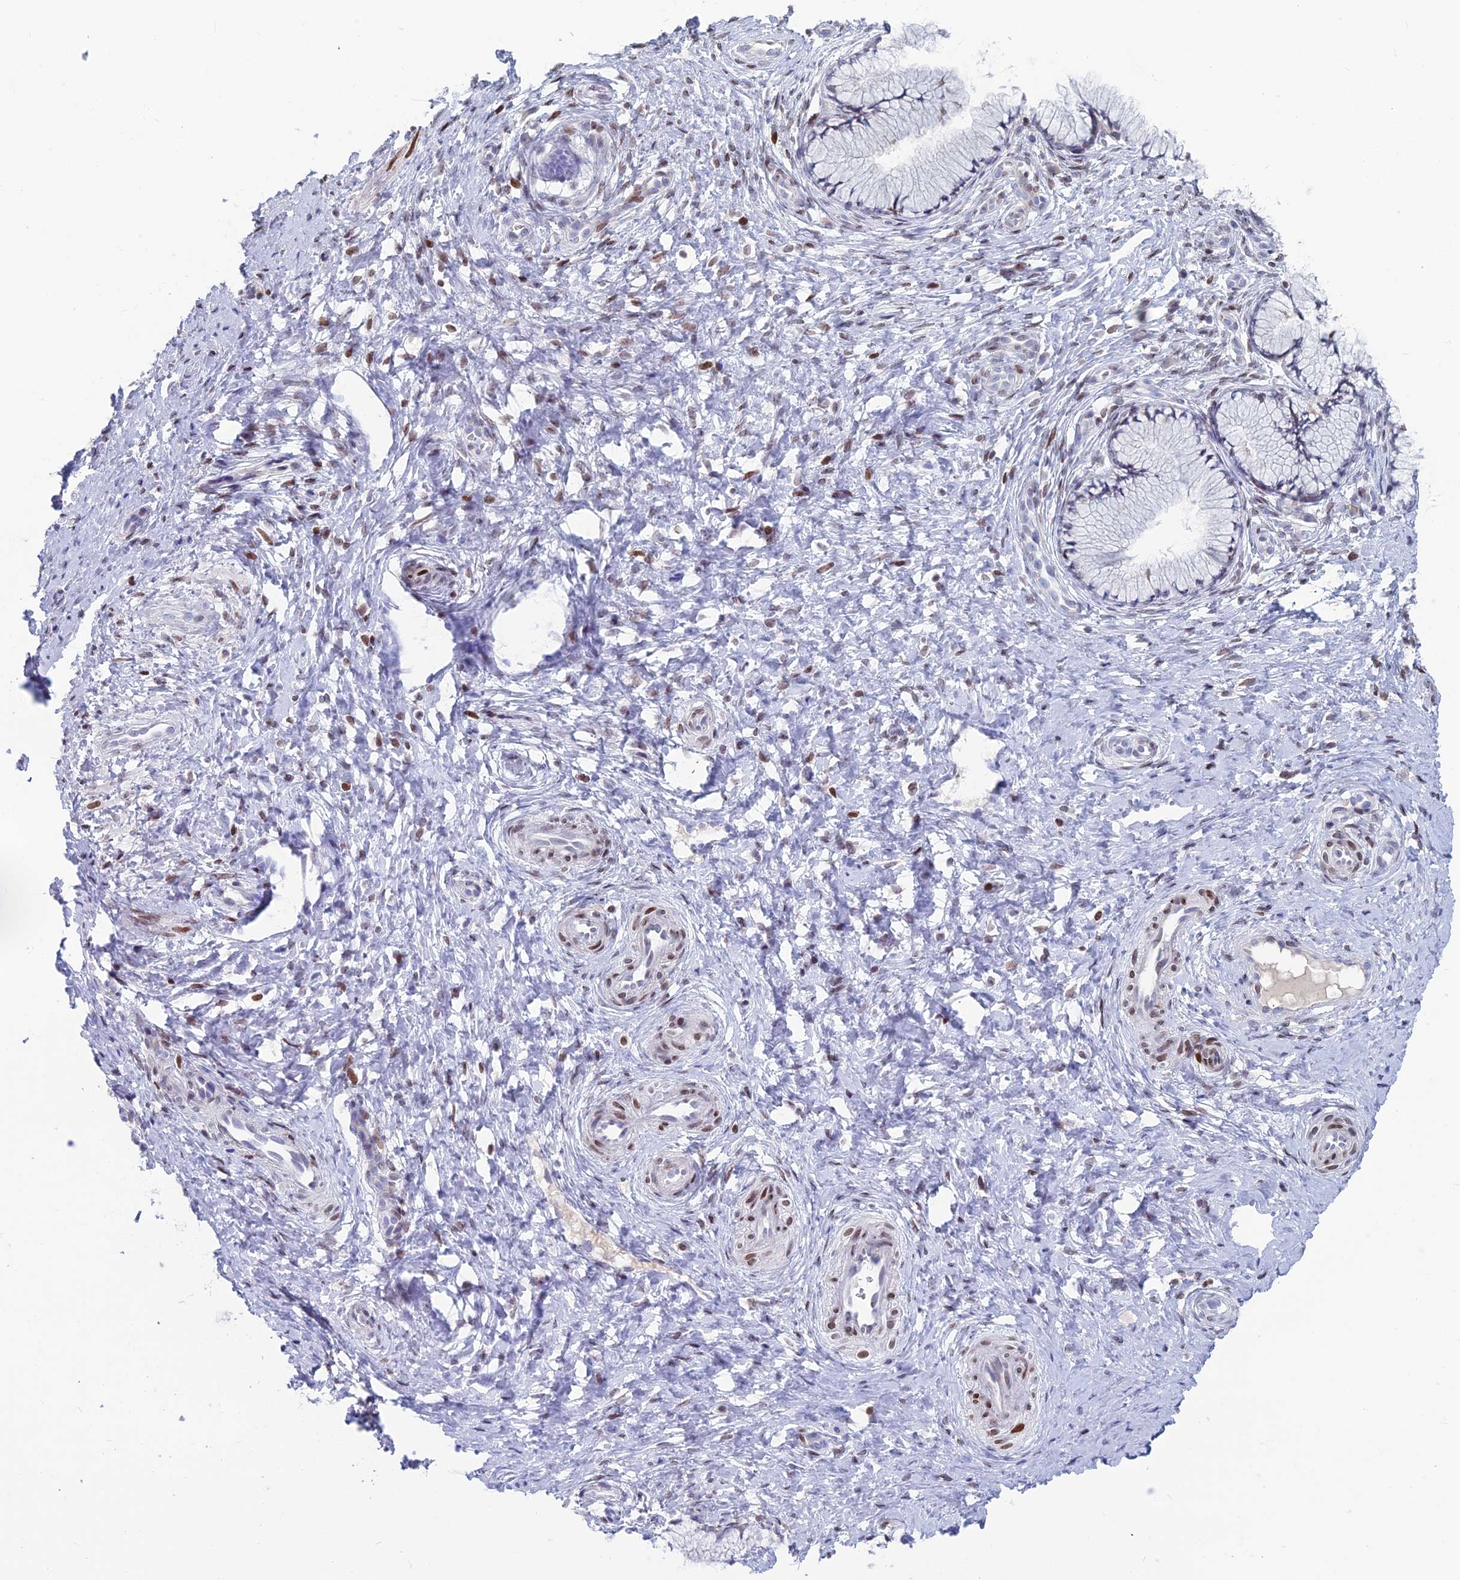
{"staining": {"intensity": "moderate", "quantity": "<25%", "location": "nuclear"}, "tissue": "cervix", "cell_type": "Glandular cells", "image_type": "normal", "snomed": [{"axis": "morphology", "description": "Normal tissue, NOS"}, {"axis": "topography", "description": "Cervix"}], "caption": "This histopathology image reveals unremarkable cervix stained with immunohistochemistry to label a protein in brown. The nuclear of glandular cells show moderate positivity for the protein. Nuclei are counter-stained blue.", "gene": "CERS6", "patient": {"sex": "female", "age": 36}}